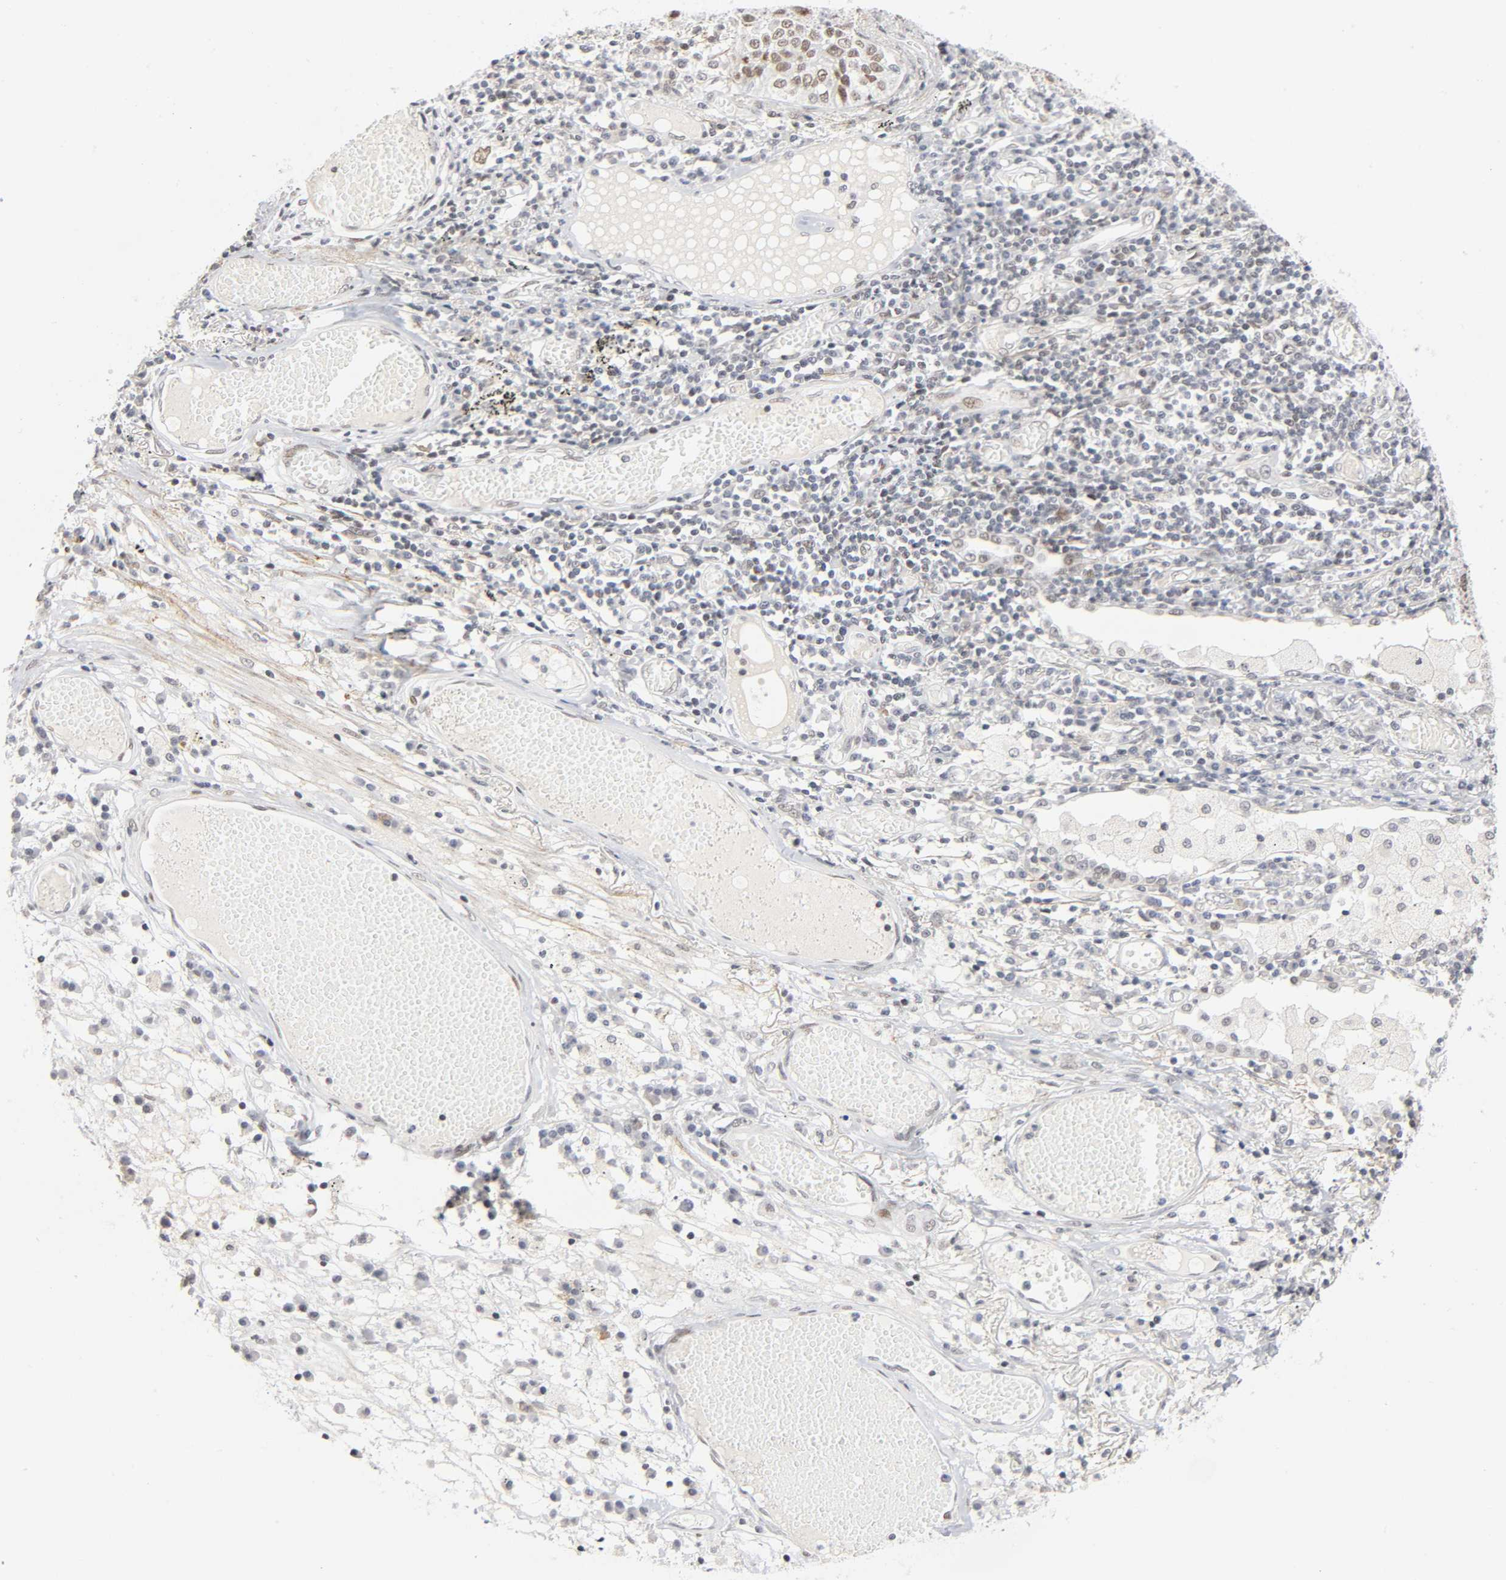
{"staining": {"intensity": "moderate", "quantity": ">75%", "location": "nuclear"}, "tissue": "lung cancer", "cell_type": "Tumor cells", "image_type": "cancer", "snomed": [{"axis": "morphology", "description": "Squamous cell carcinoma, NOS"}, {"axis": "topography", "description": "Lung"}], "caption": "An immunohistochemistry image of neoplastic tissue is shown. Protein staining in brown labels moderate nuclear positivity in lung squamous cell carcinoma within tumor cells. The staining is performed using DAB brown chromogen to label protein expression. The nuclei are counter-stained blue using hematoxylin.", "gene": "DIDO1", "patient": {"sex": "male", "age": 71}}